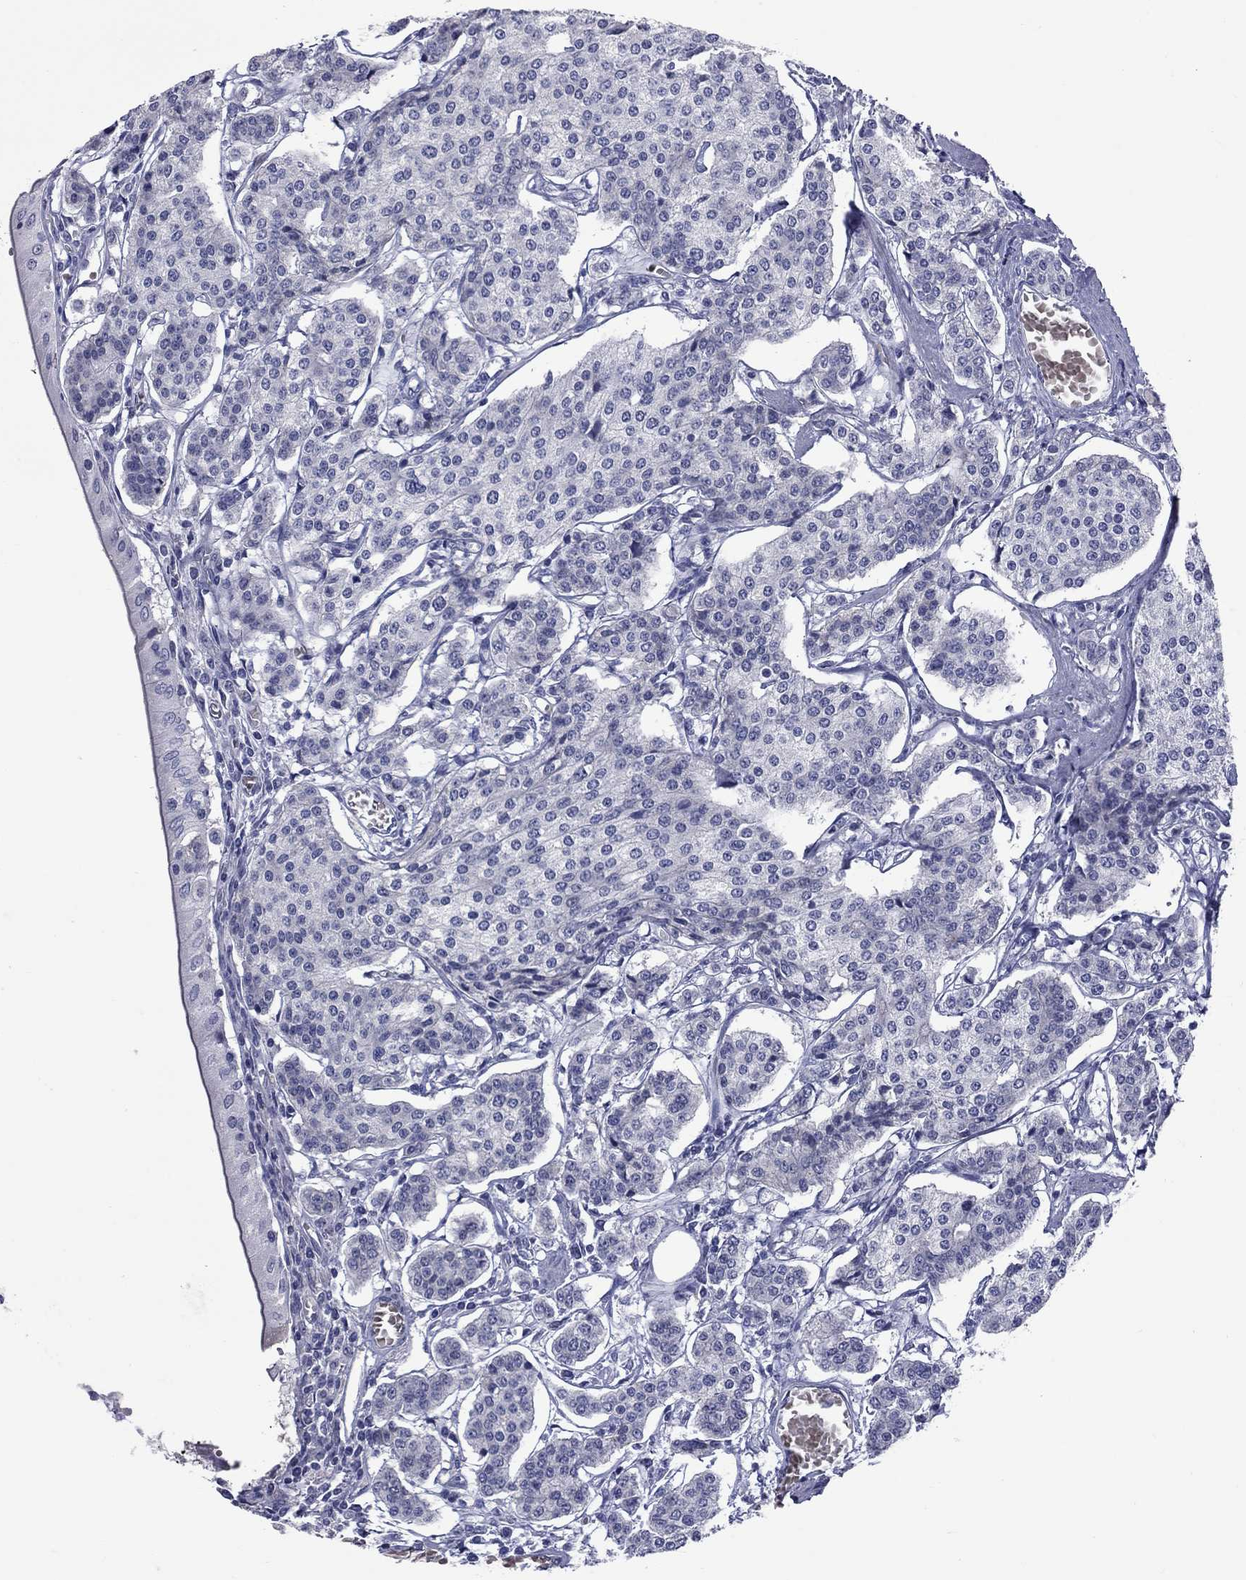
{"staining": {"intensity": "negative", "quantity": "none", "location": "none"}, "tissue": "carcinoid", "cell_type": "Tumor cells", "image_type": "cancer", "snomed": [{"axis": "morphology", "description": "Carcinoid, malignant, NOS"}, {"axis": "topography", "description": "Small intestine"}], "caption": "Human carcinoid stained for a protein using IHC exhibits no staining in tumor cells.", "gene": "UNC119B", "patient": {"sex": "female", "age": 65}}